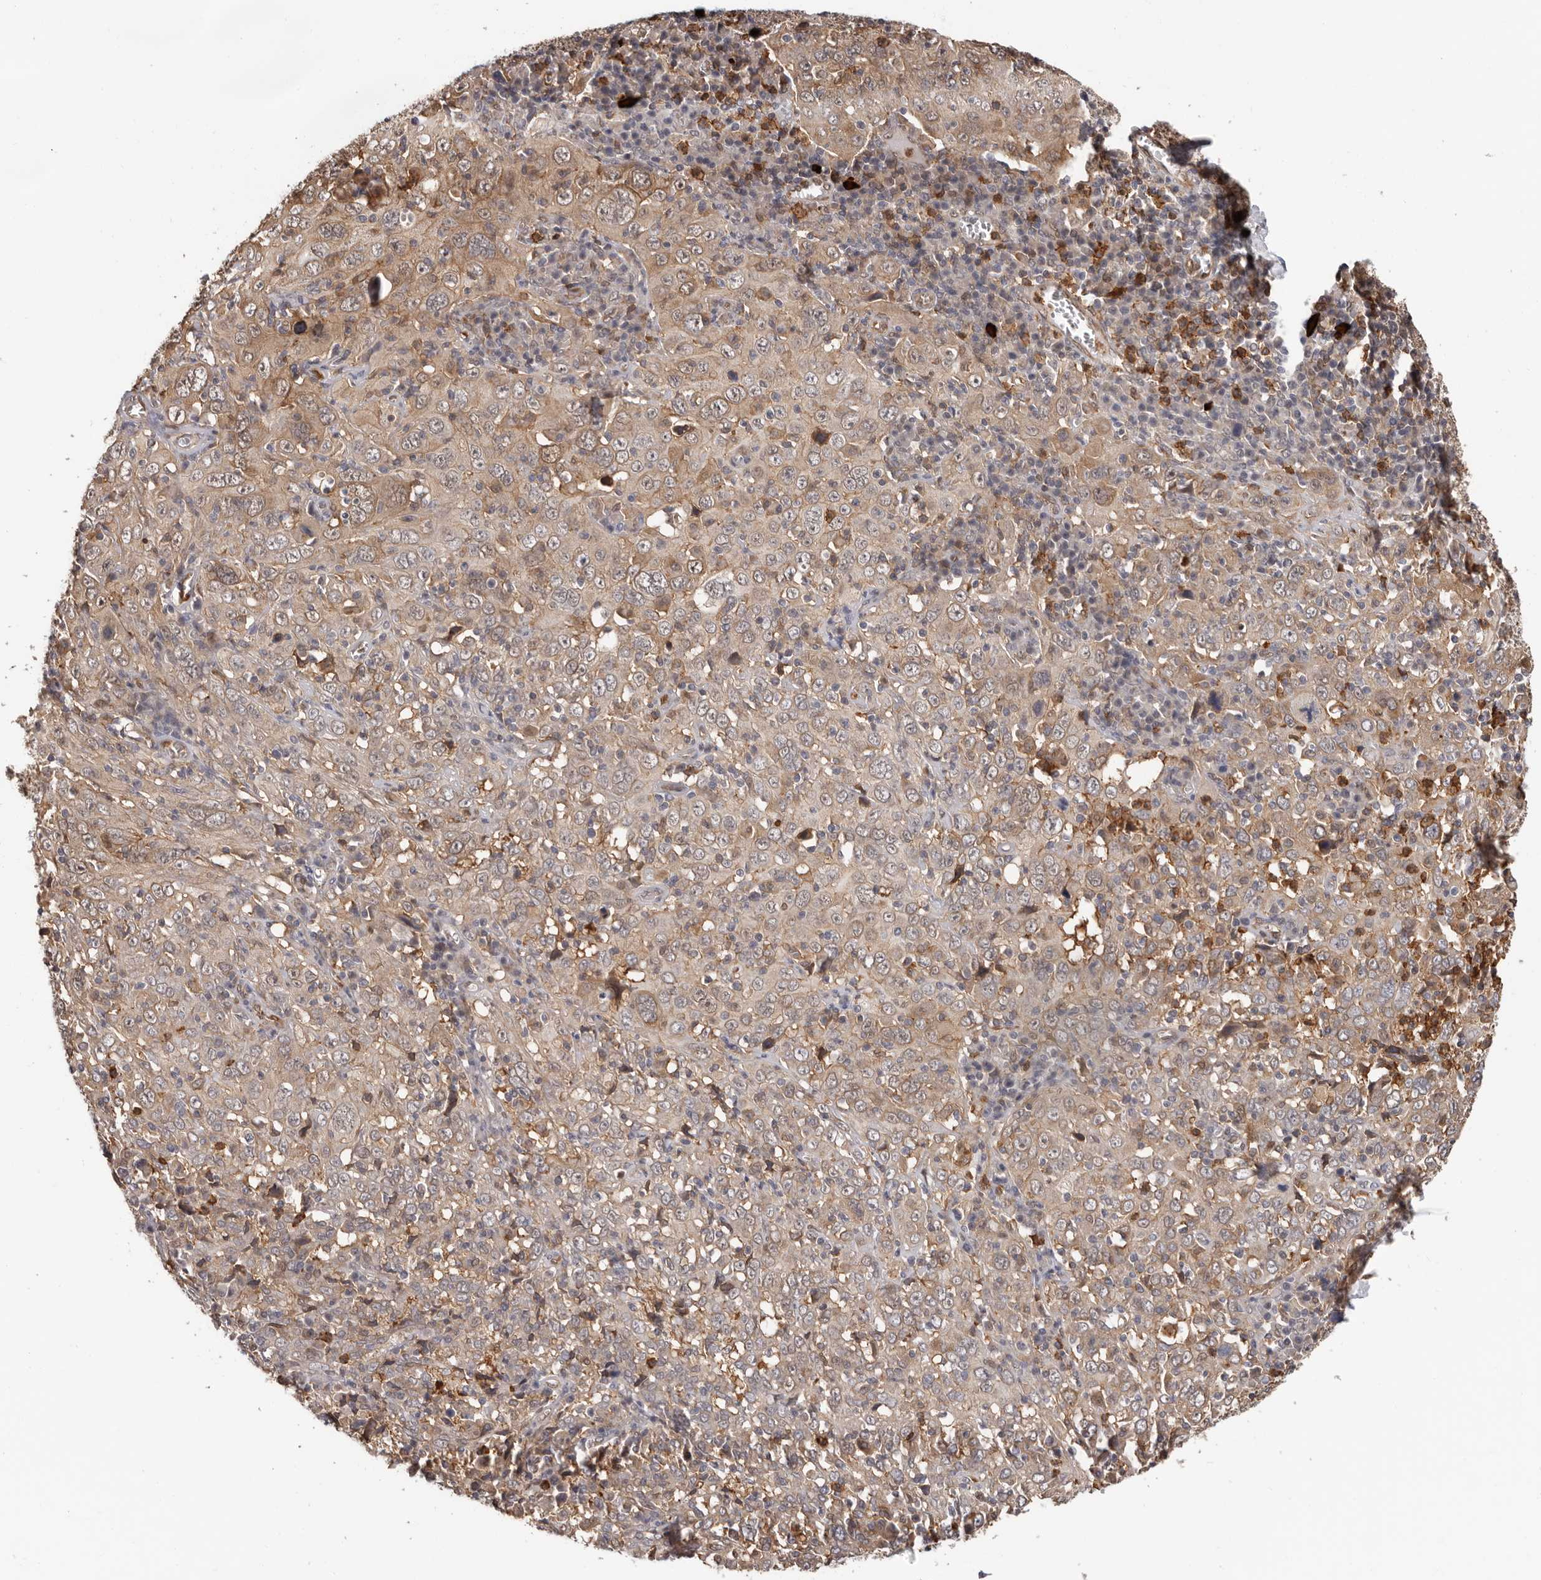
{"staining": {"intensity": "weak", "quantity": ">75%", "location": "cytoplasmic/membranous"}, "tissue": "cervical cancer", "cell_type": "Tumor cells", "image_type": "cancer", "snomed": [{"axis": "morphology", "description": "Squamous cell carcinoma, NOS"}, {"axis": "topography", "description": "Cervix"}], "caption": "Immunohistochemistry photomicrograph of neoplastic tissue: human cervical squamous cell carcinoma stained using IHC demonstrates low levels of weak protein expression localized specifically in the cytoplasmic/membranous of tumor cells, appearing as a cytoplasmic/membranous brown color.", "gene": "PRR12", "patient": {"sex": "female", "age": 46}}